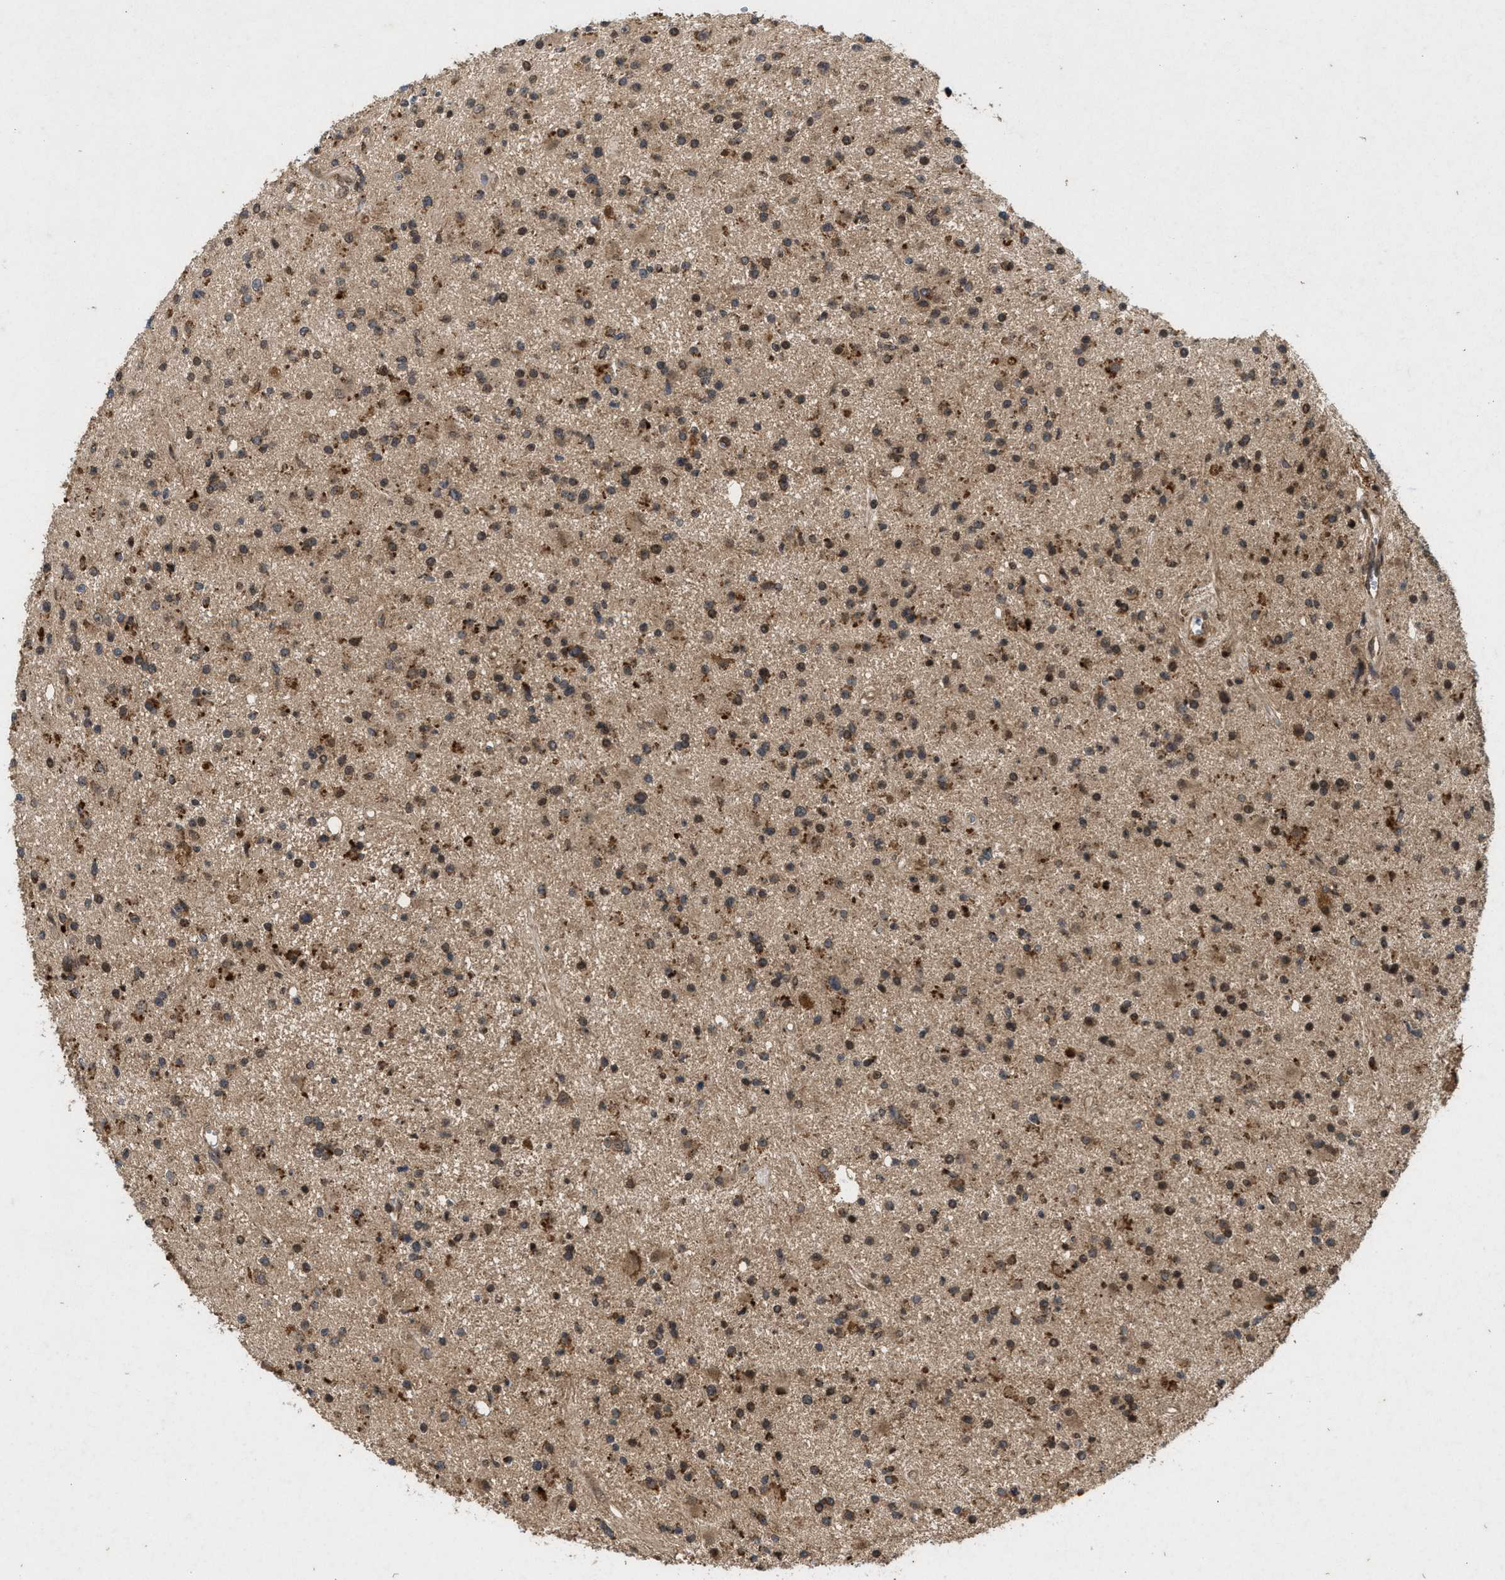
{"staining": {"intensity": "weak", "quantity": ">75%", "location": "cytoplasmic/membranous"}, "tissue": "glioma", "cell_type": "Tumor cells", "image_type": "cancer", "snomed": [{"axis": "morphology", "description": "Glioma, malignant, High grade"}, {"axis": "topography", "description": "Brain"}], "caption": "Protein positivity by immunohistochemistry demonstrates weak cytoplasmic/membranous positivity in approximately >75% of tumor cells in glioma.", "gene": "CFLAR", "patient": {"sex": "male", "age": 33}}